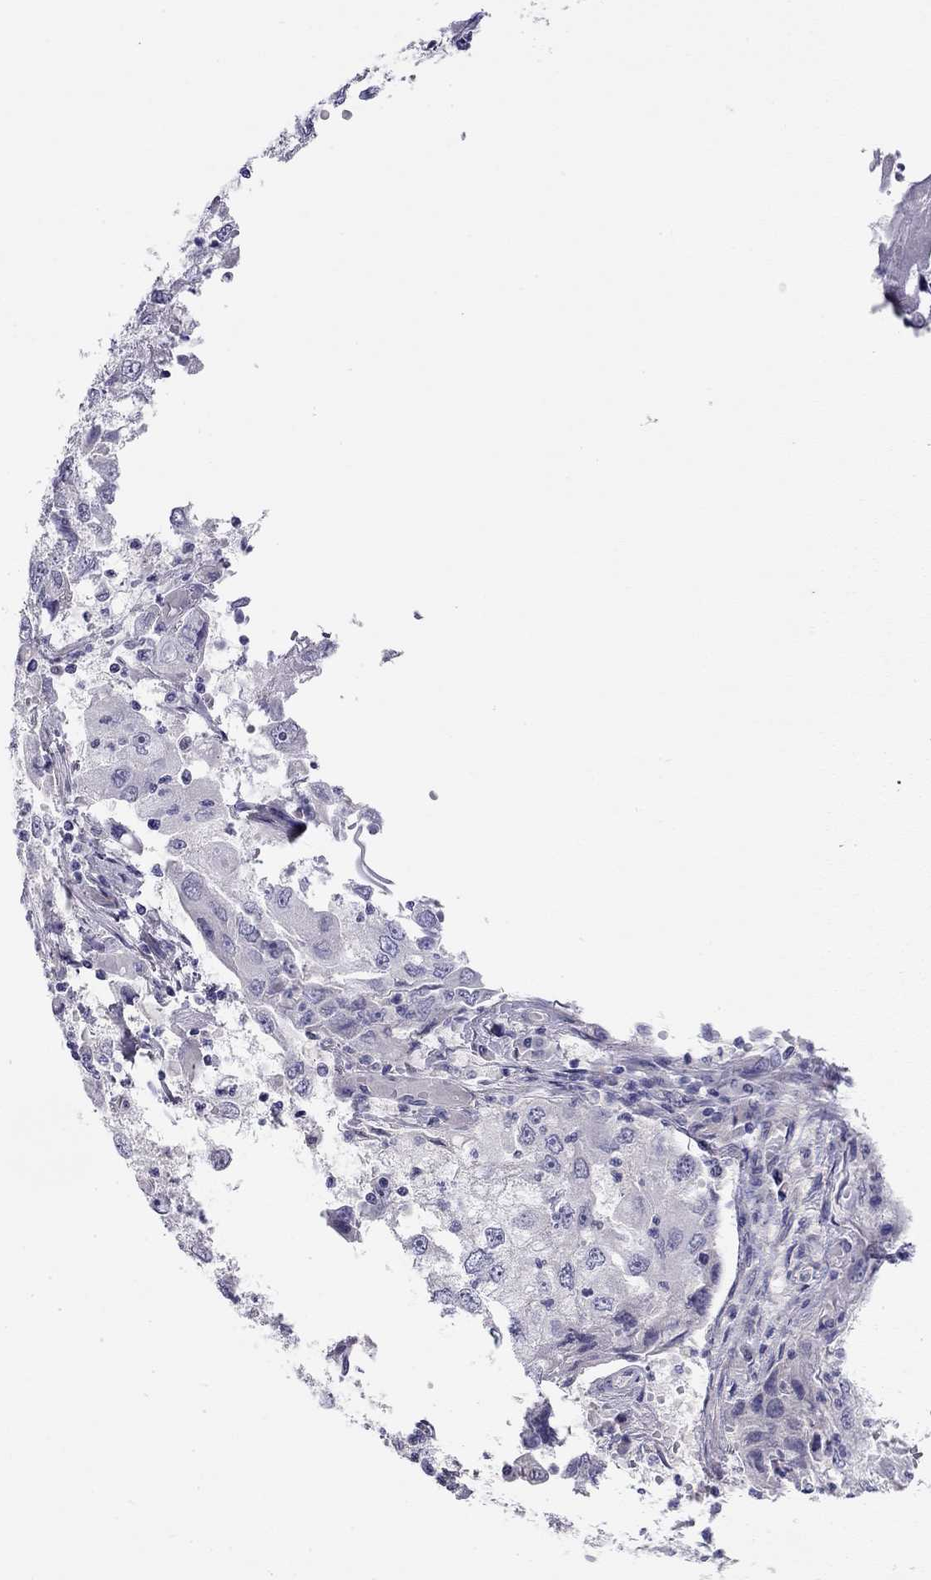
{"staining": {"intensity": "negative", "quantity": "none", "location": "none"}, "tissue": "cervical cancer", "cell_type": "Tumor cells", "image_type": "cancer", "snomed": [{"axis": "morphology", "description": "Squamous cell carcinoma, NOS"}, {"axis": "topography", "description": "Cervix"}], "caption": "Cervical cancer (squamous cell carcinoma) was stained to show a protein in brown. There is no significant expression in tumor cells. Nuclei are stained in blue.", "gene": "RTL1", "patient": {"sex": "female", "age": 36}}